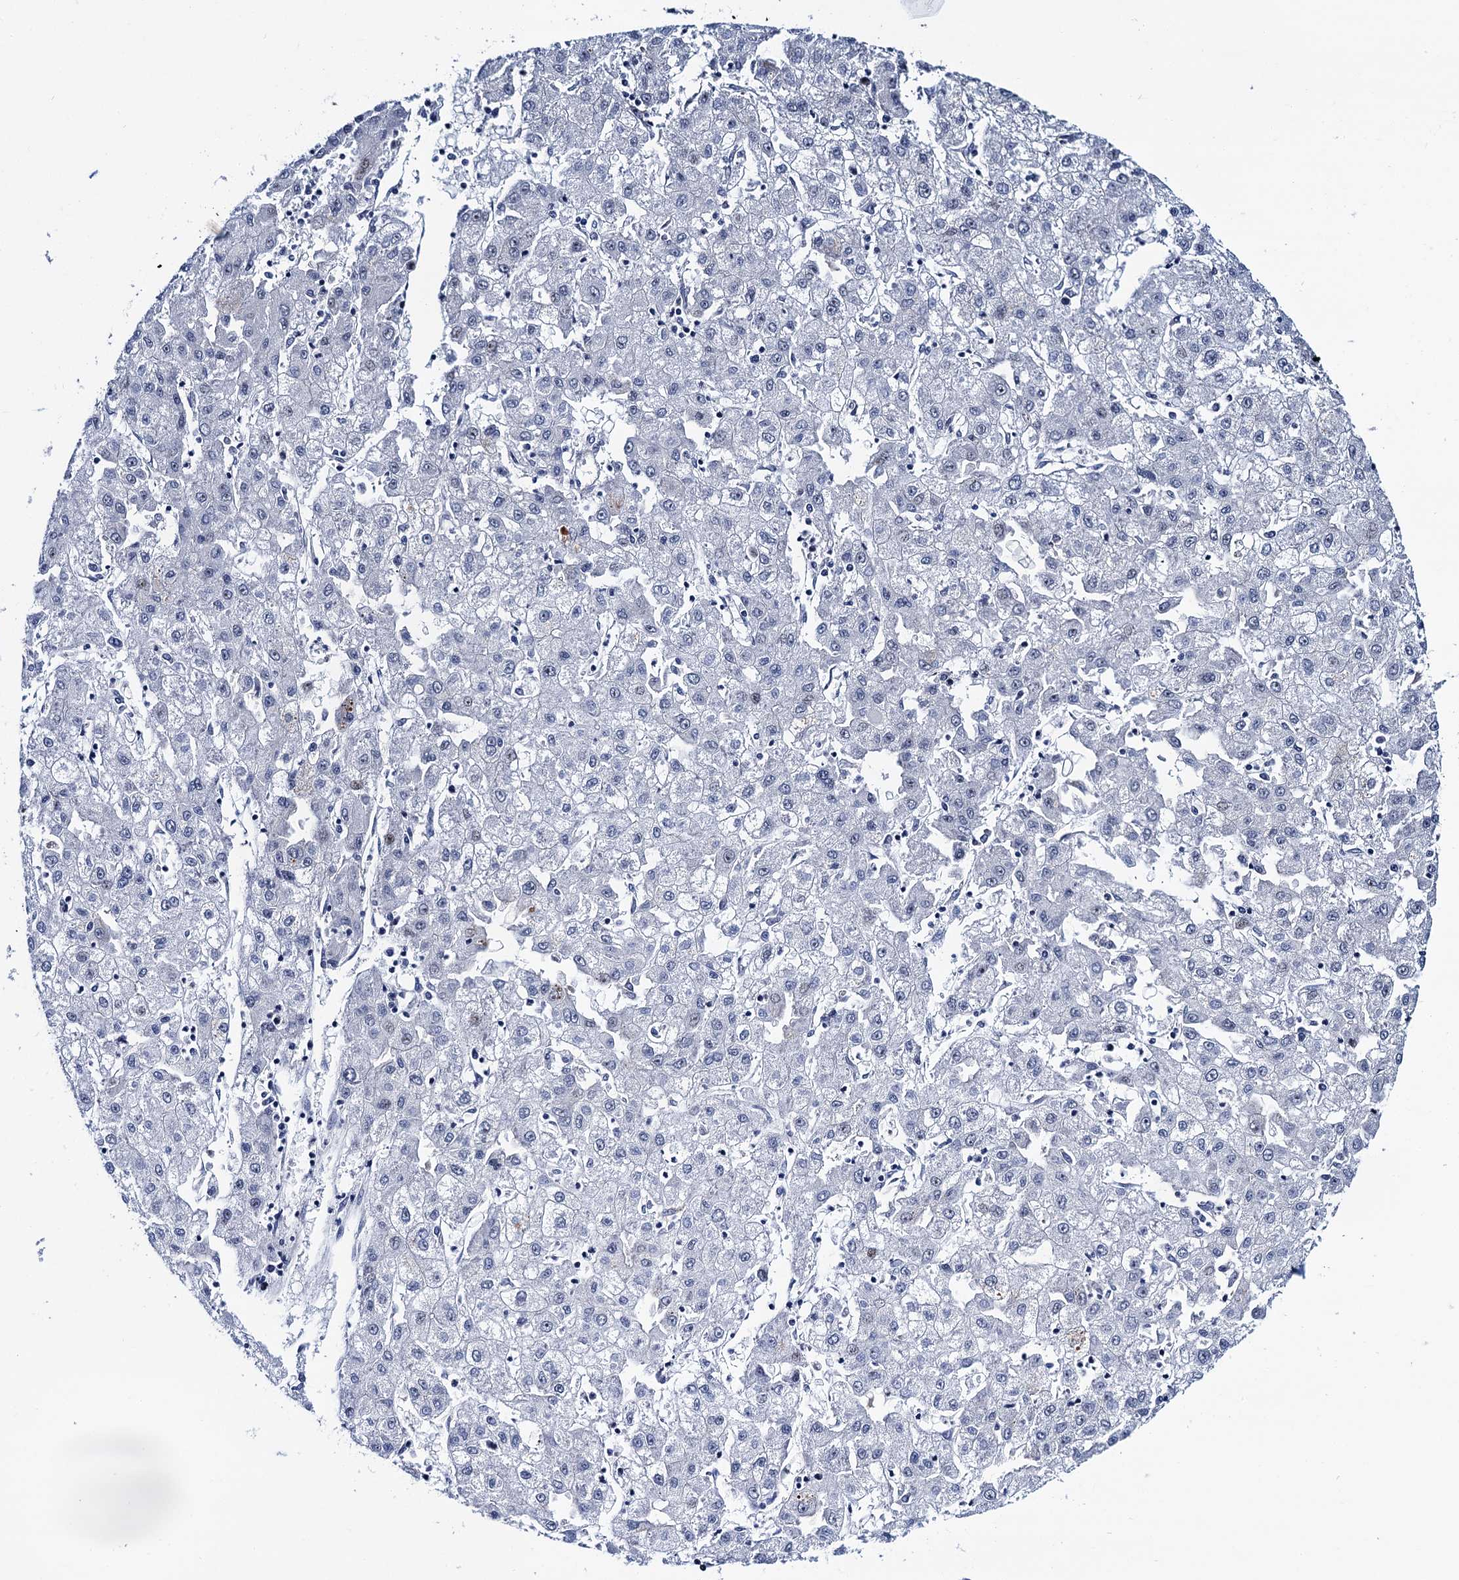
{"staining": {"intensity": "negative", "quantity": "none", "location": "none"}, "tissue": "liver cancer", "cell_type": "Tumor cells", "image_type": "cancer", "snomed": [{"axis": "morphology", "description": "Carcinoma, Hepatocellular, NOS"}, {"axis": "topography", "description": "Liver"}], "caption": "Histopathology image shows no significant protein expression in tumor cells of hepatocellular carcinoma (liver).", "gene": "TRMT112", "patient": {"sex": "male", "age": 72}}